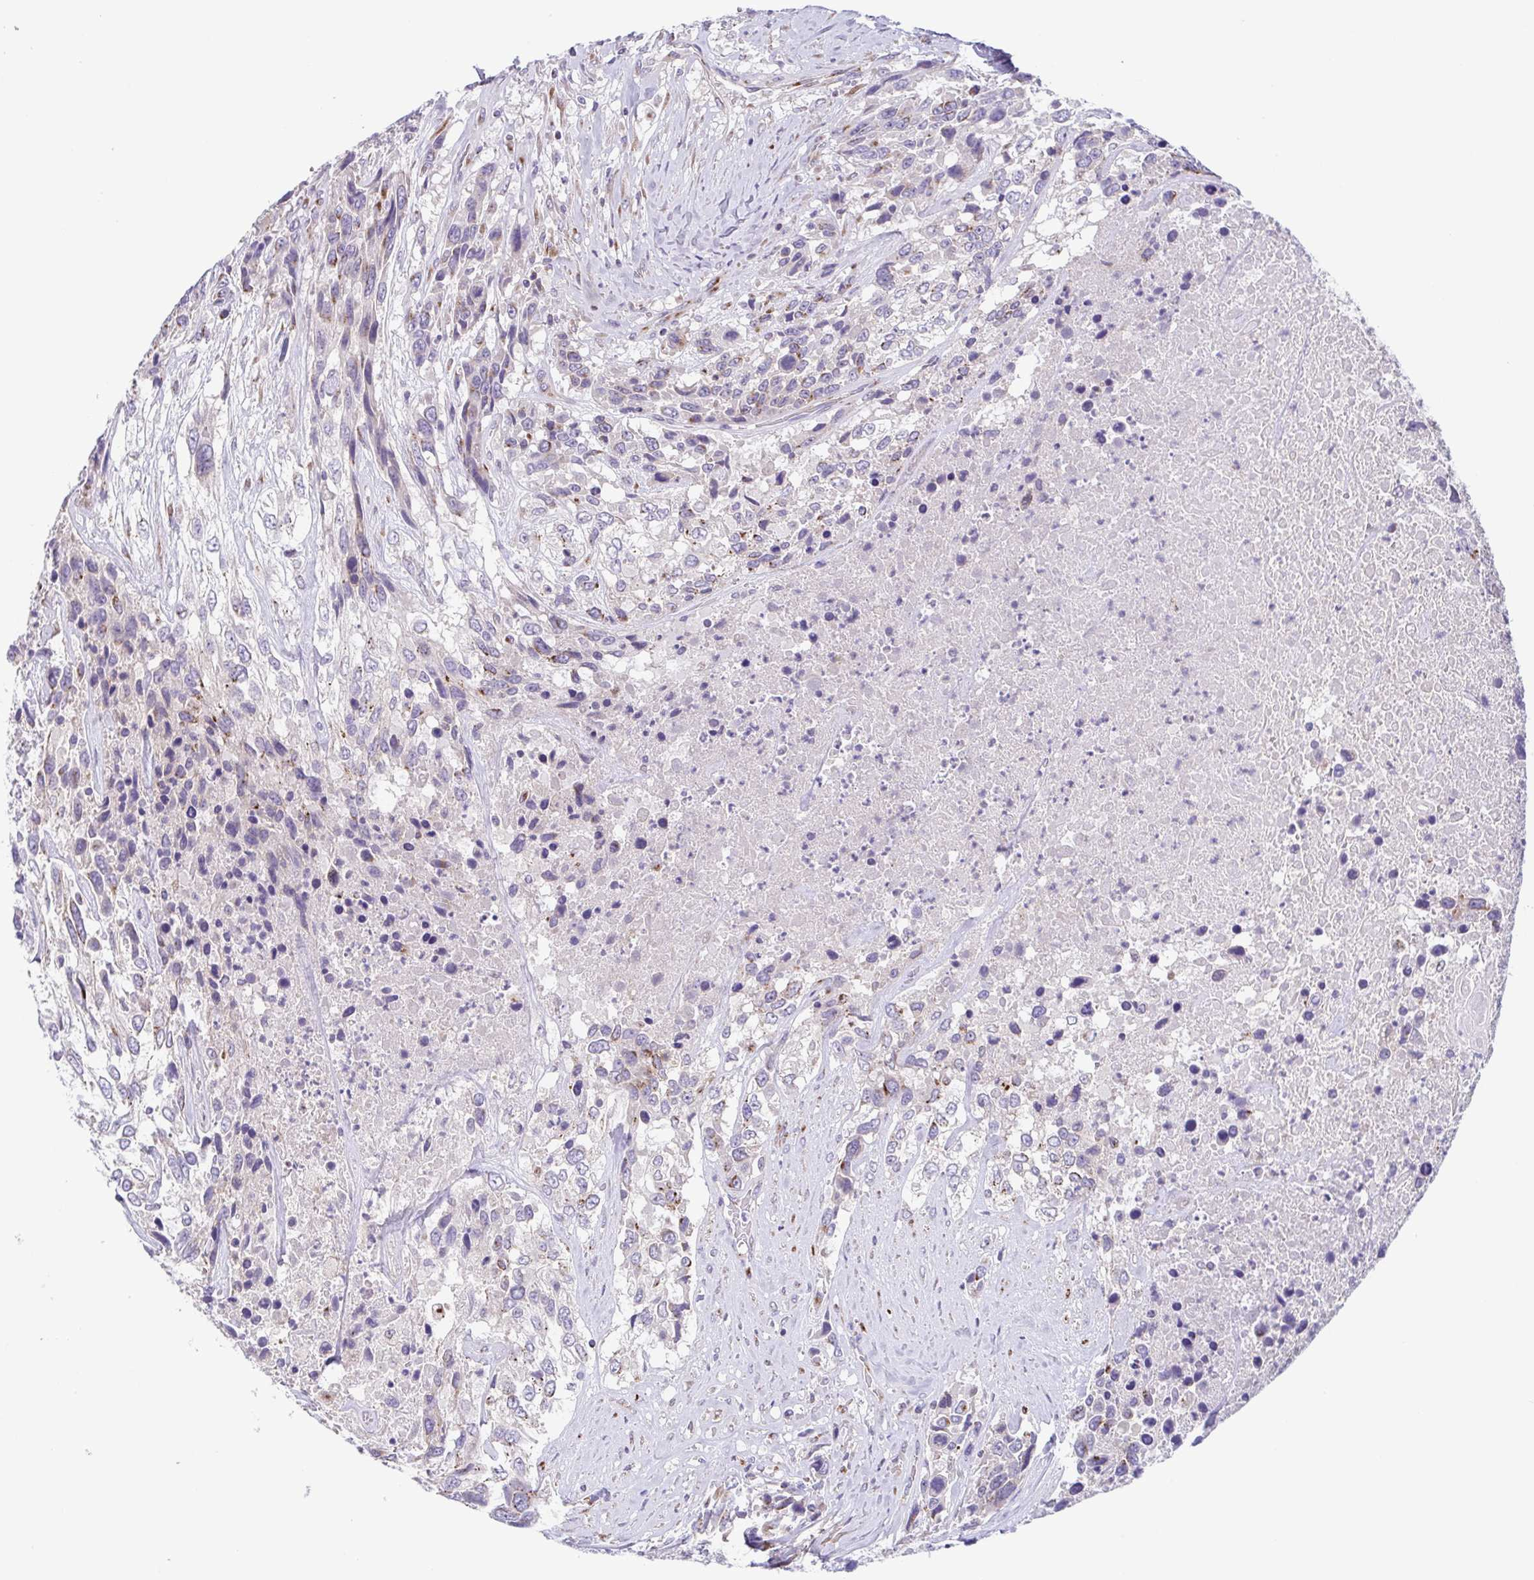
{"staining": {"intensity": "moderate", "quantity": "<25%", "location": "cytoplasmic/membranous"}, "tissue": "urothelial cancer", "cell_type": "Tumor cells", "image_type": "cancer", "snomed": [{"axis": "morphology", "description": "Urothelial carcinoma, High grade"}, {"axis": "topography", "description": "Urinary bladder"}], "caption": "Protein analysis of urothelial cancer tissue reveals moderate cytoplasmic/membranous expression in approximately <25% of tumor cells.", "gene": "COL17A1", "patient": {"sex": "female", "age": 70}}